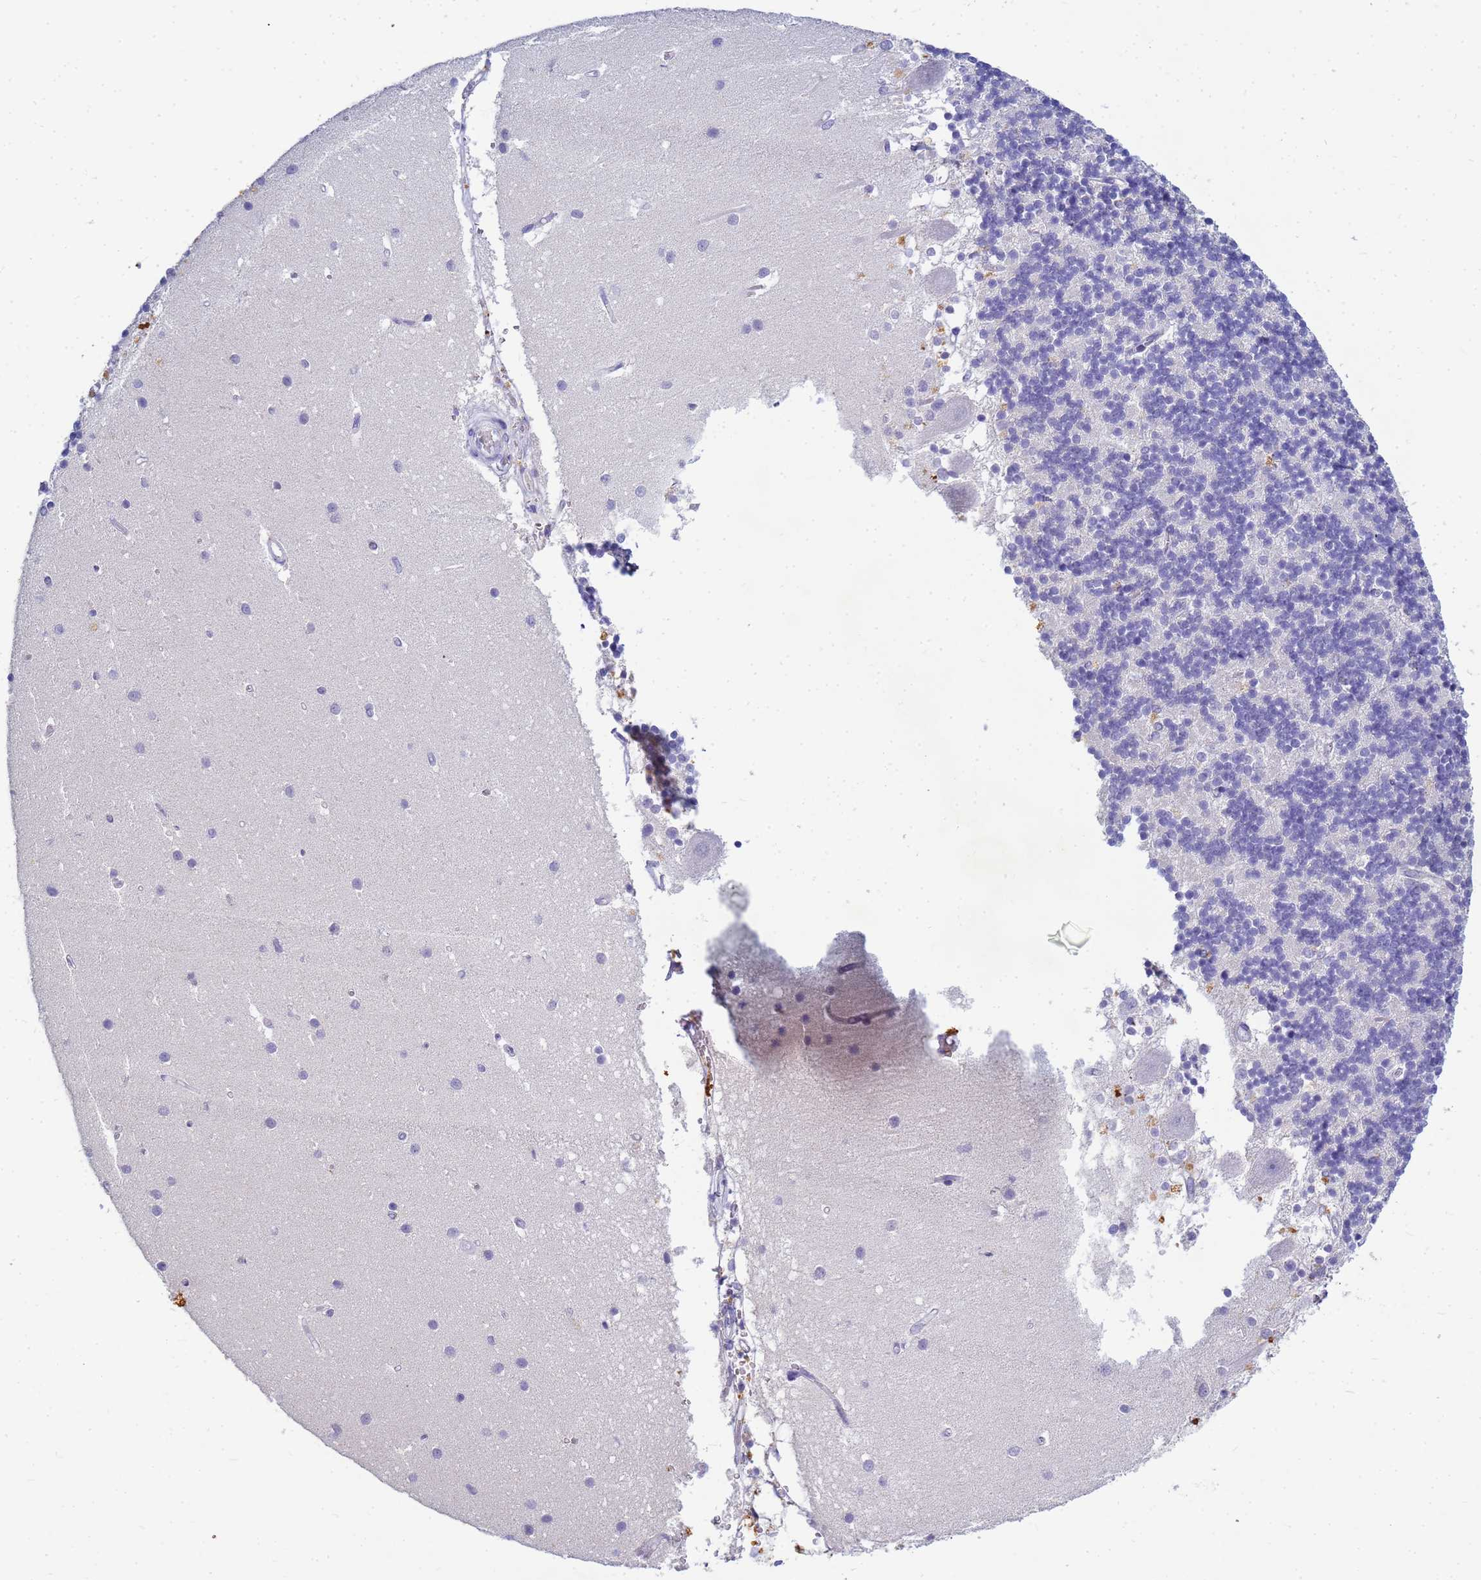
{"staining": {"intensity": "negative", "quantity": "none", "location": "none"}, "tissue": "cerebellum", "cell_type": "Cells in granular layer", "image_type": "normal", "snomed": [{"axis": "morphology", "description": "Normal tissue, NOS"}, {"axis": "topography", "description": "Cerebellum"}], "caption": "DAB (3,3'-diaminobenzidine) immunohistochemical staining of normal cerebellum demonstrates no significant expression in cells in granular layer. The staining was performed using DAB to visualize the protein expression in brown, while the nuclei were stained in blue with hematoxylin (Magnification: 20x).", "gene": "B3GNT8", "patient": {"sex": "male", "age": 54}}